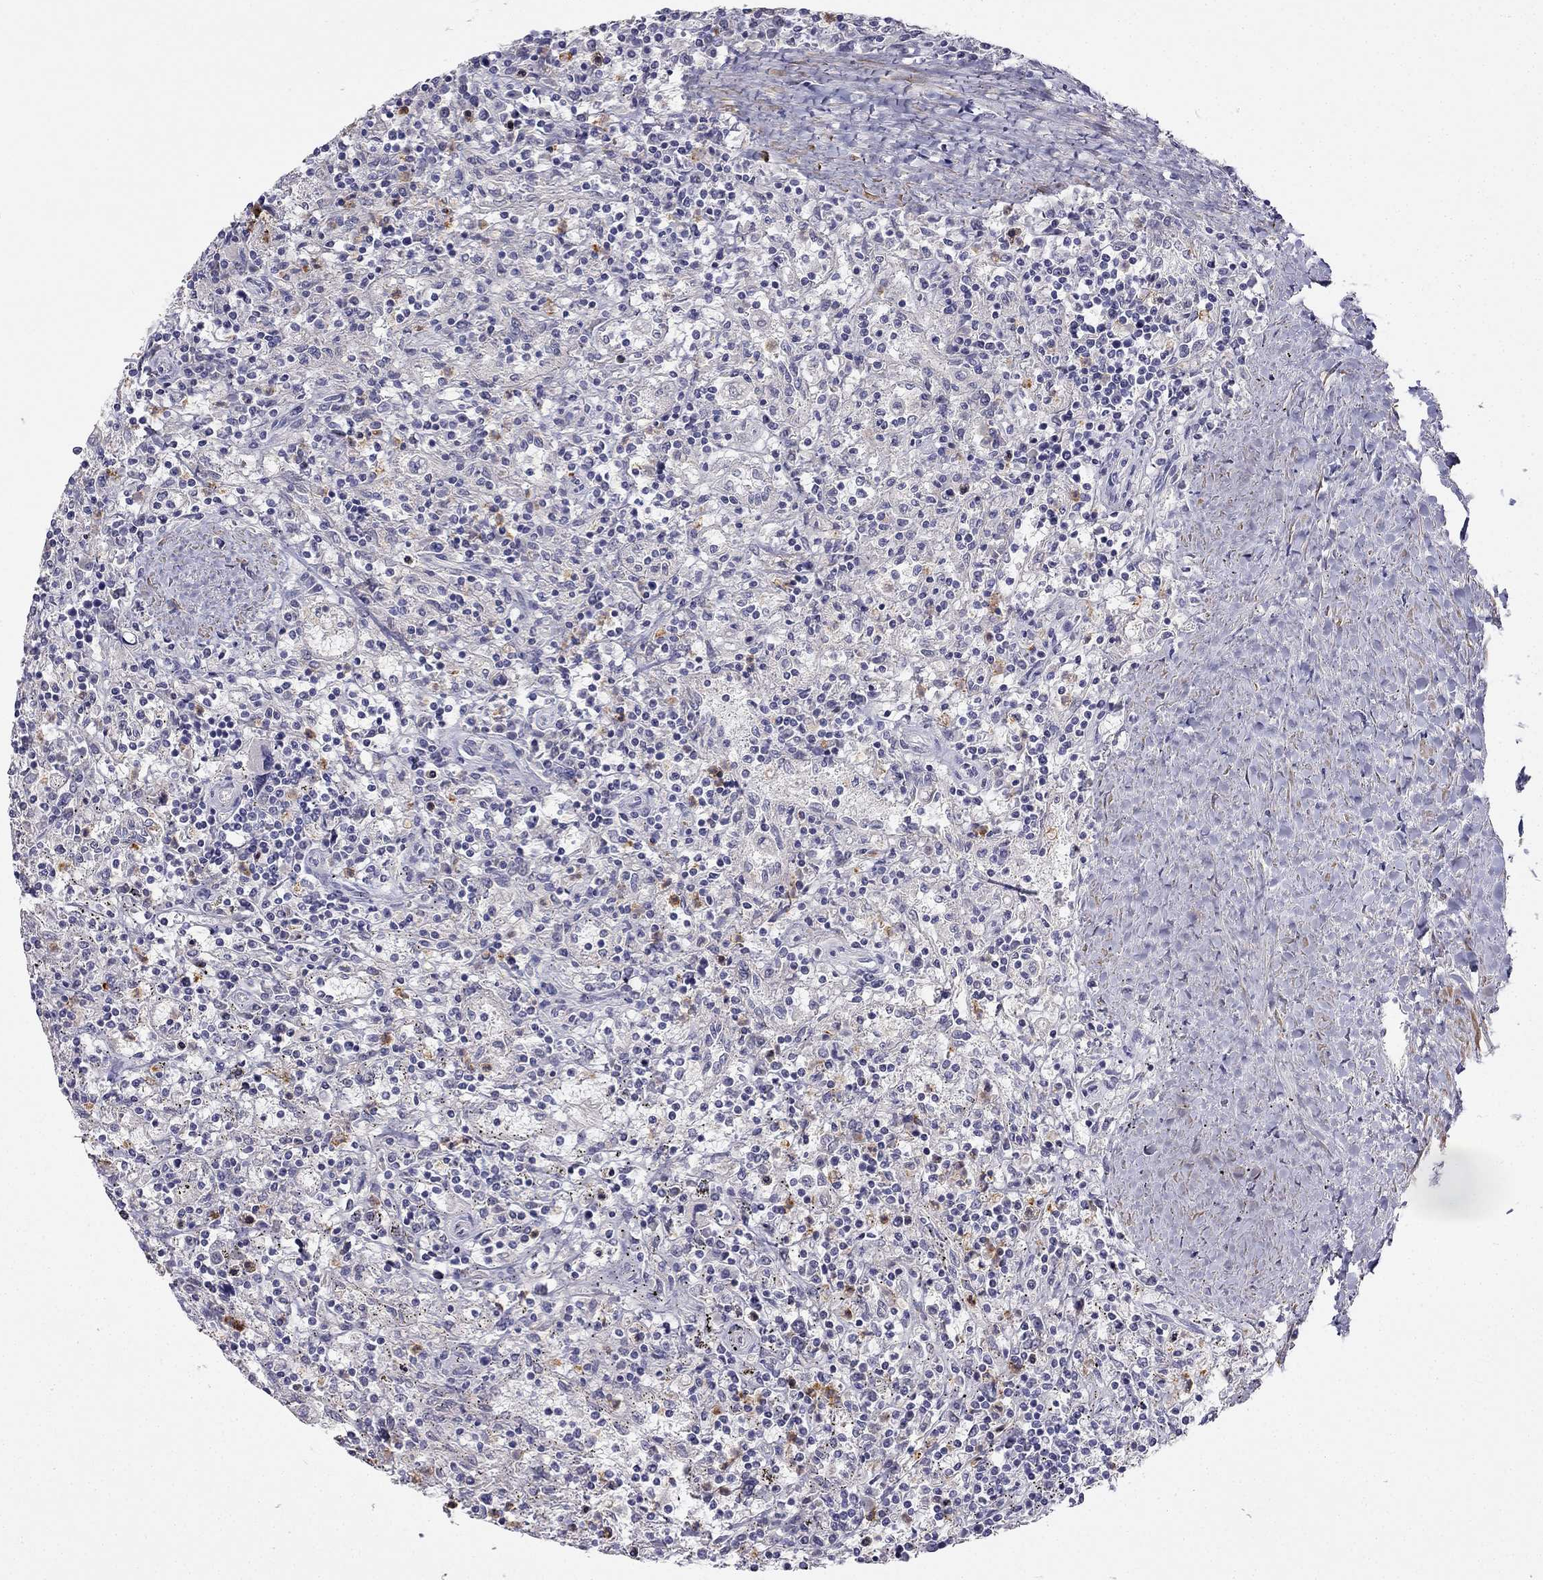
{"staining": {"intensity": "negative", "quantity": "none", "location": "none"}, "tissue": "lymphoma", "cell_type": "Tumor cells", "image_type": "cancer", "snomed": [{"axis": "morphology", "description": "Malignant lymphoma, non-Hodgkin's type, Low grade"}, {"axis": "topography", "description": "Spleen"}], "caption": "This is an IHC histopathology image of human low-grade malignant lymphoma, non-Hodgkin's type. There is no positivity in tumor cells.", "gene": "C16orf89", "patient": {"sex": "male", "age": 62}}